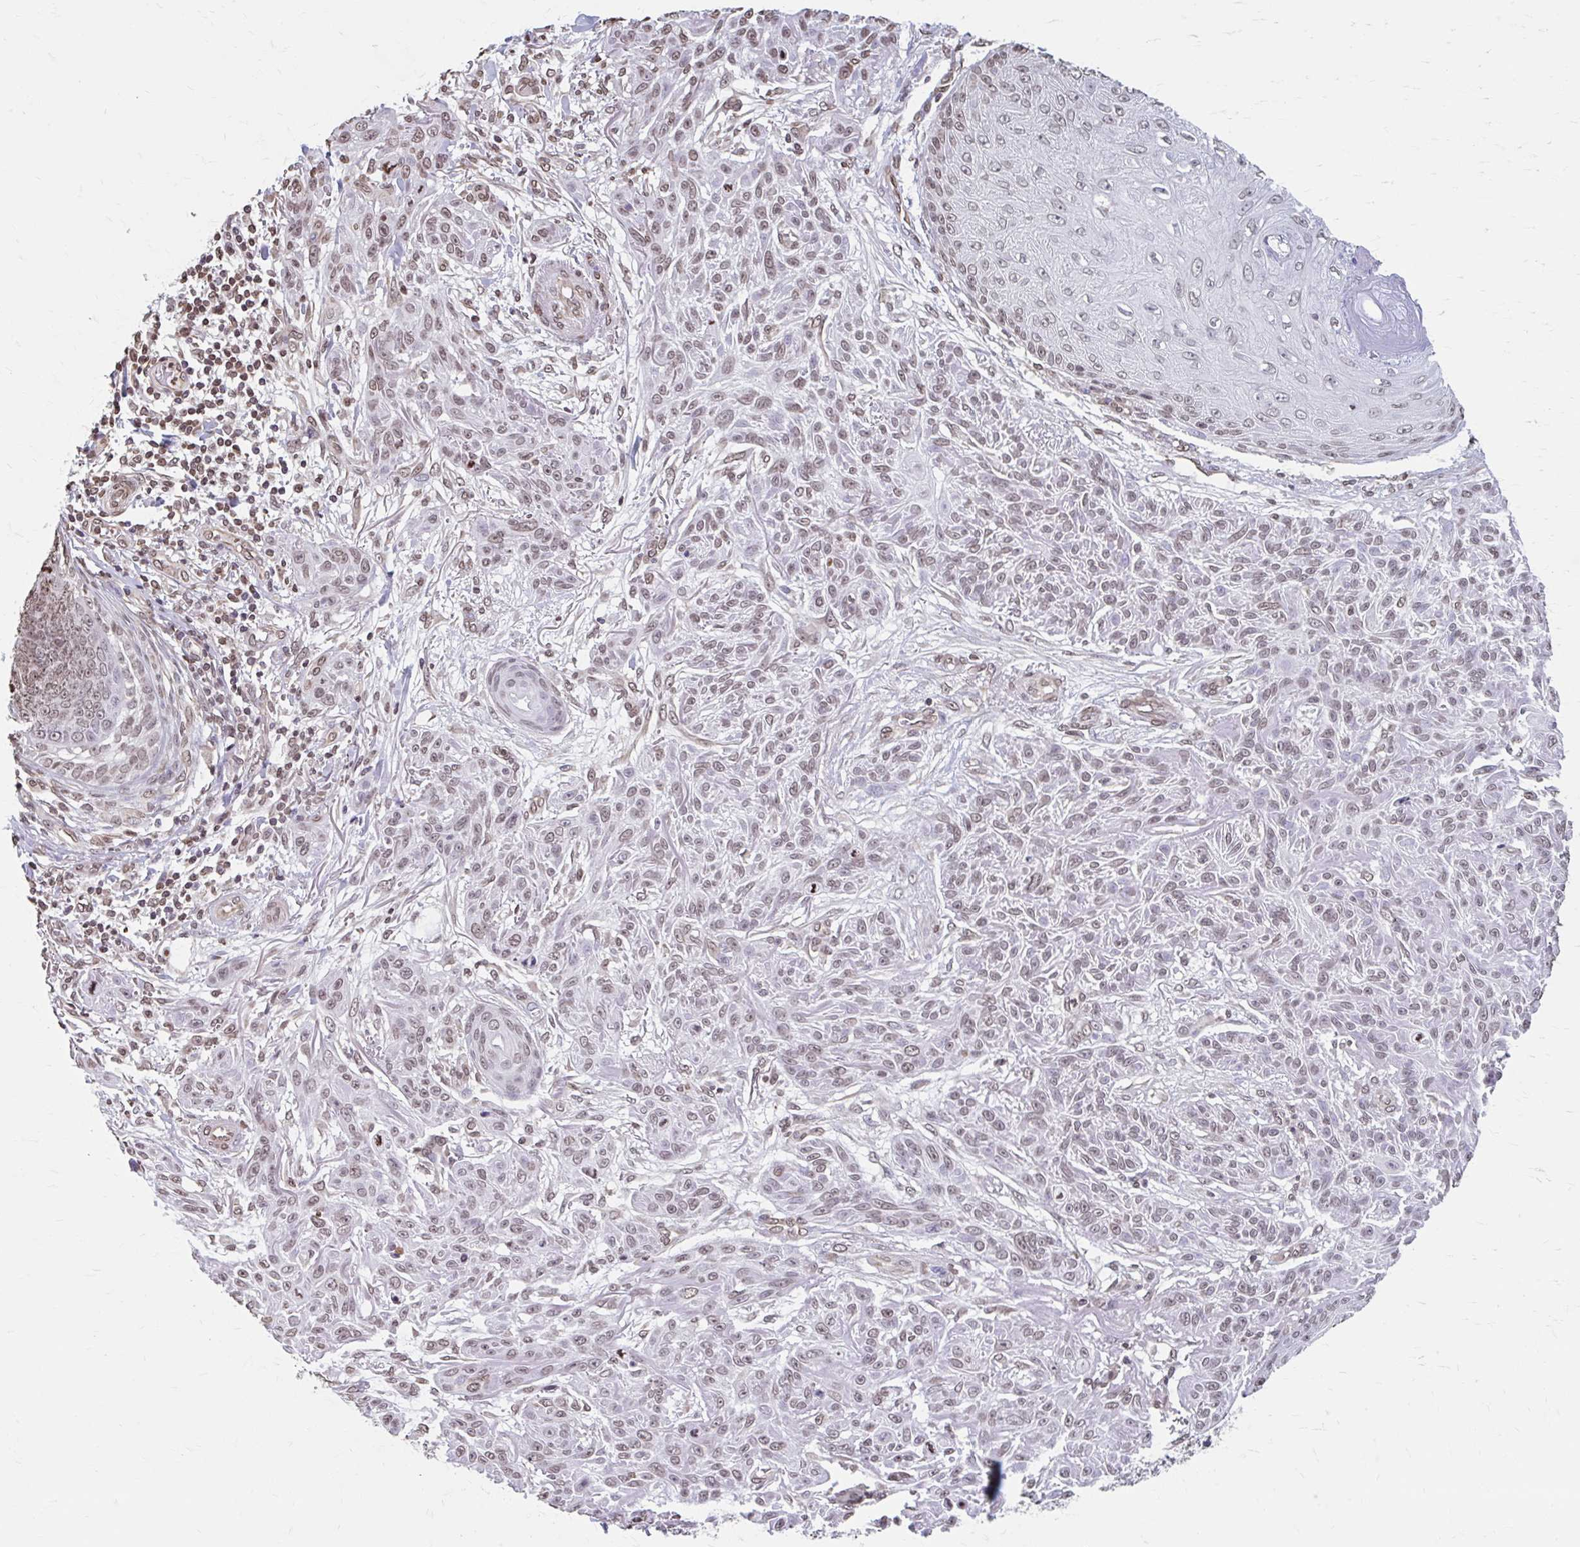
{"staining": {"intensity": "moderate", "quantity": ">75%", "location": "nuclear"}, "tissue": "skin cancer", "cell_type": "Tumor cells", "image_type": "cancer", "snomed": [{"axis": "morphology", "description": "Squamous cell carcinoma, NOS"}, {"axis": "topography", "description": "Skin"}], "caption": "Protein expression analysis of human skin cancer (squamous cell carcinoma) reveals moderate nuclear expression in approximately >75% of tumor cells. (Brightfield microscopy of DAB IHC at high magnification).", "gene": "ORC3", "patient": {"sex": "male", "age": 86}}